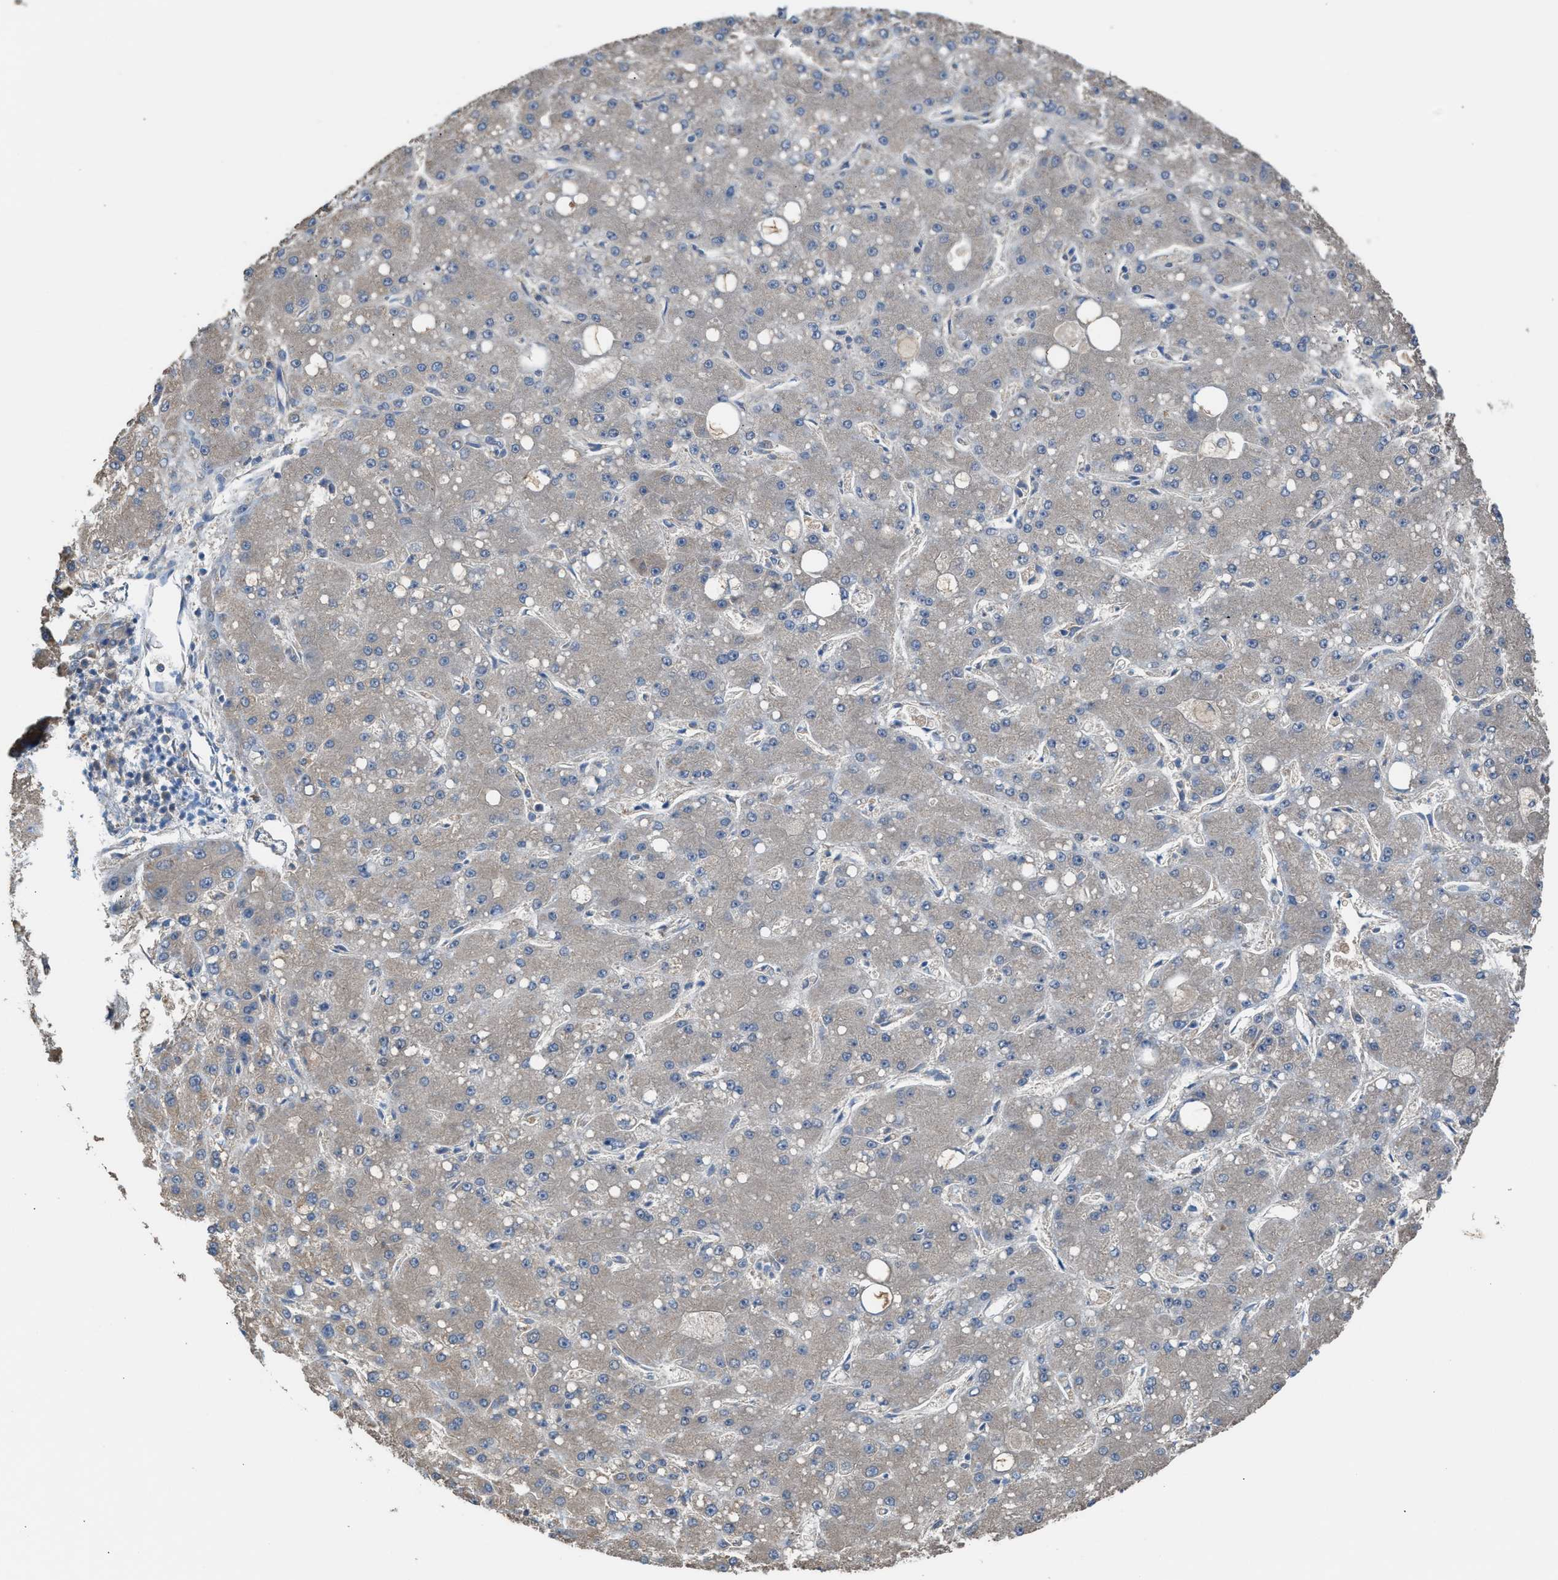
{"staining": {"intensity": "negative", "quantity": "none", "location": "none"}, "tissue": "liver cancer", "cell_type": "Tumor cells", "image_type": "cancer", "snomed": [{"axis": "morphology", "description": "Carcinoma, Hepatocellular, NOS"}, {"axis": "topography", "description": "Liver"}], "caption": "IHC image of neoplastic tissue: human liver cancer stained with DAB (3,3'-diaminobenzidine) shows no significant protein staining in tumor cells.", "gene": "NQO2", "patient": {"sex": "male", "age": 67}}